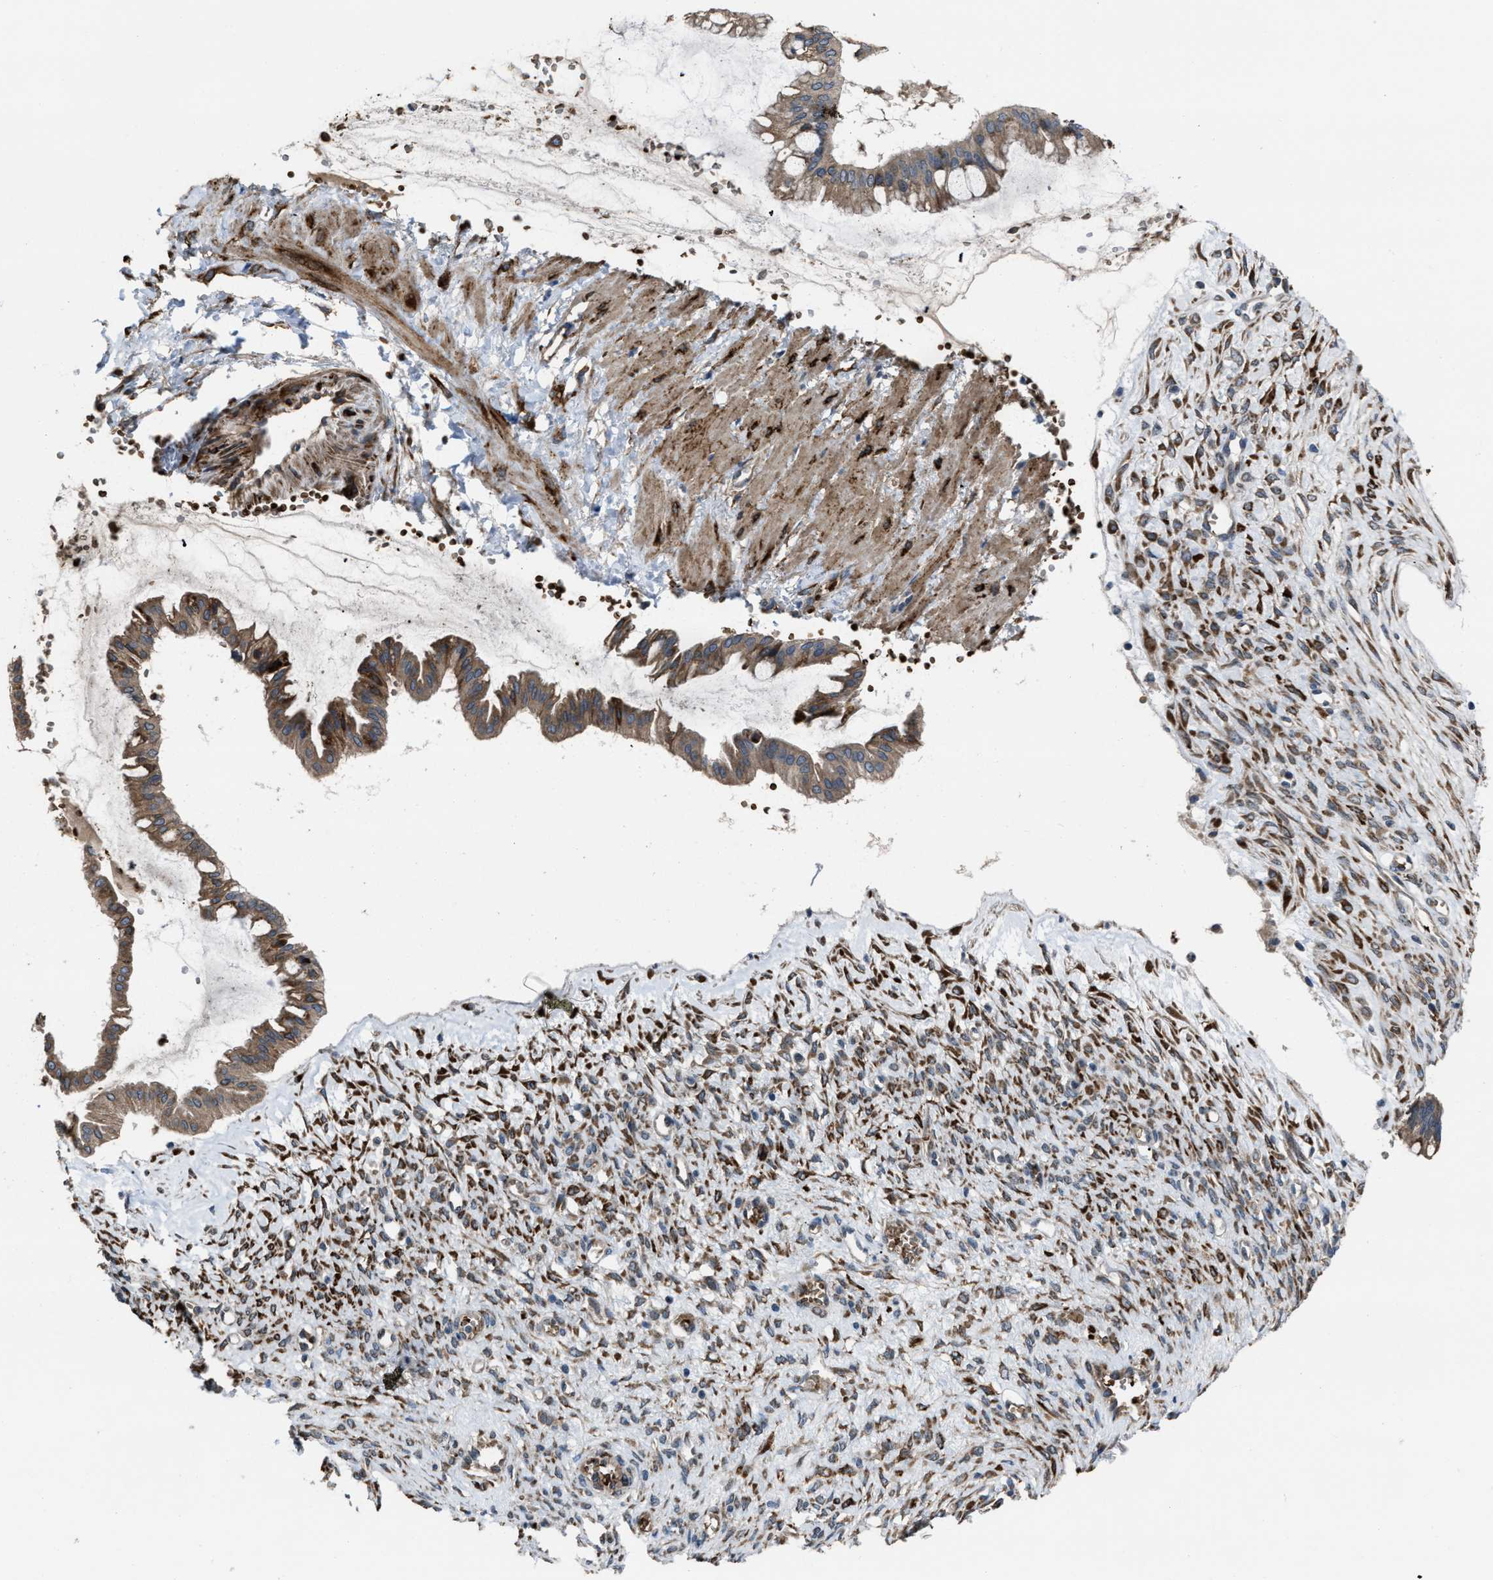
{"staining": {"intensity": "moderate", "quantity": ">75%", "location": "cytoplasmic/membranous"}, "tissue": "ovarian cancer", "cell_type": "Tumor cells", "image_type": "cancer", "snomed": [{"axis": "morphology", "description": "Cystadenocarcinoma, mucinous, NOS"}, {"axis": "topography", "description": "Ovary"}], "caption": "Moderate cytoplasmic/membranous protein expression is seen in about >75% of tumor cells in ovarian cancer.", "gene": "SELENOM", "patient": {"sex": "female", "age": 73}}